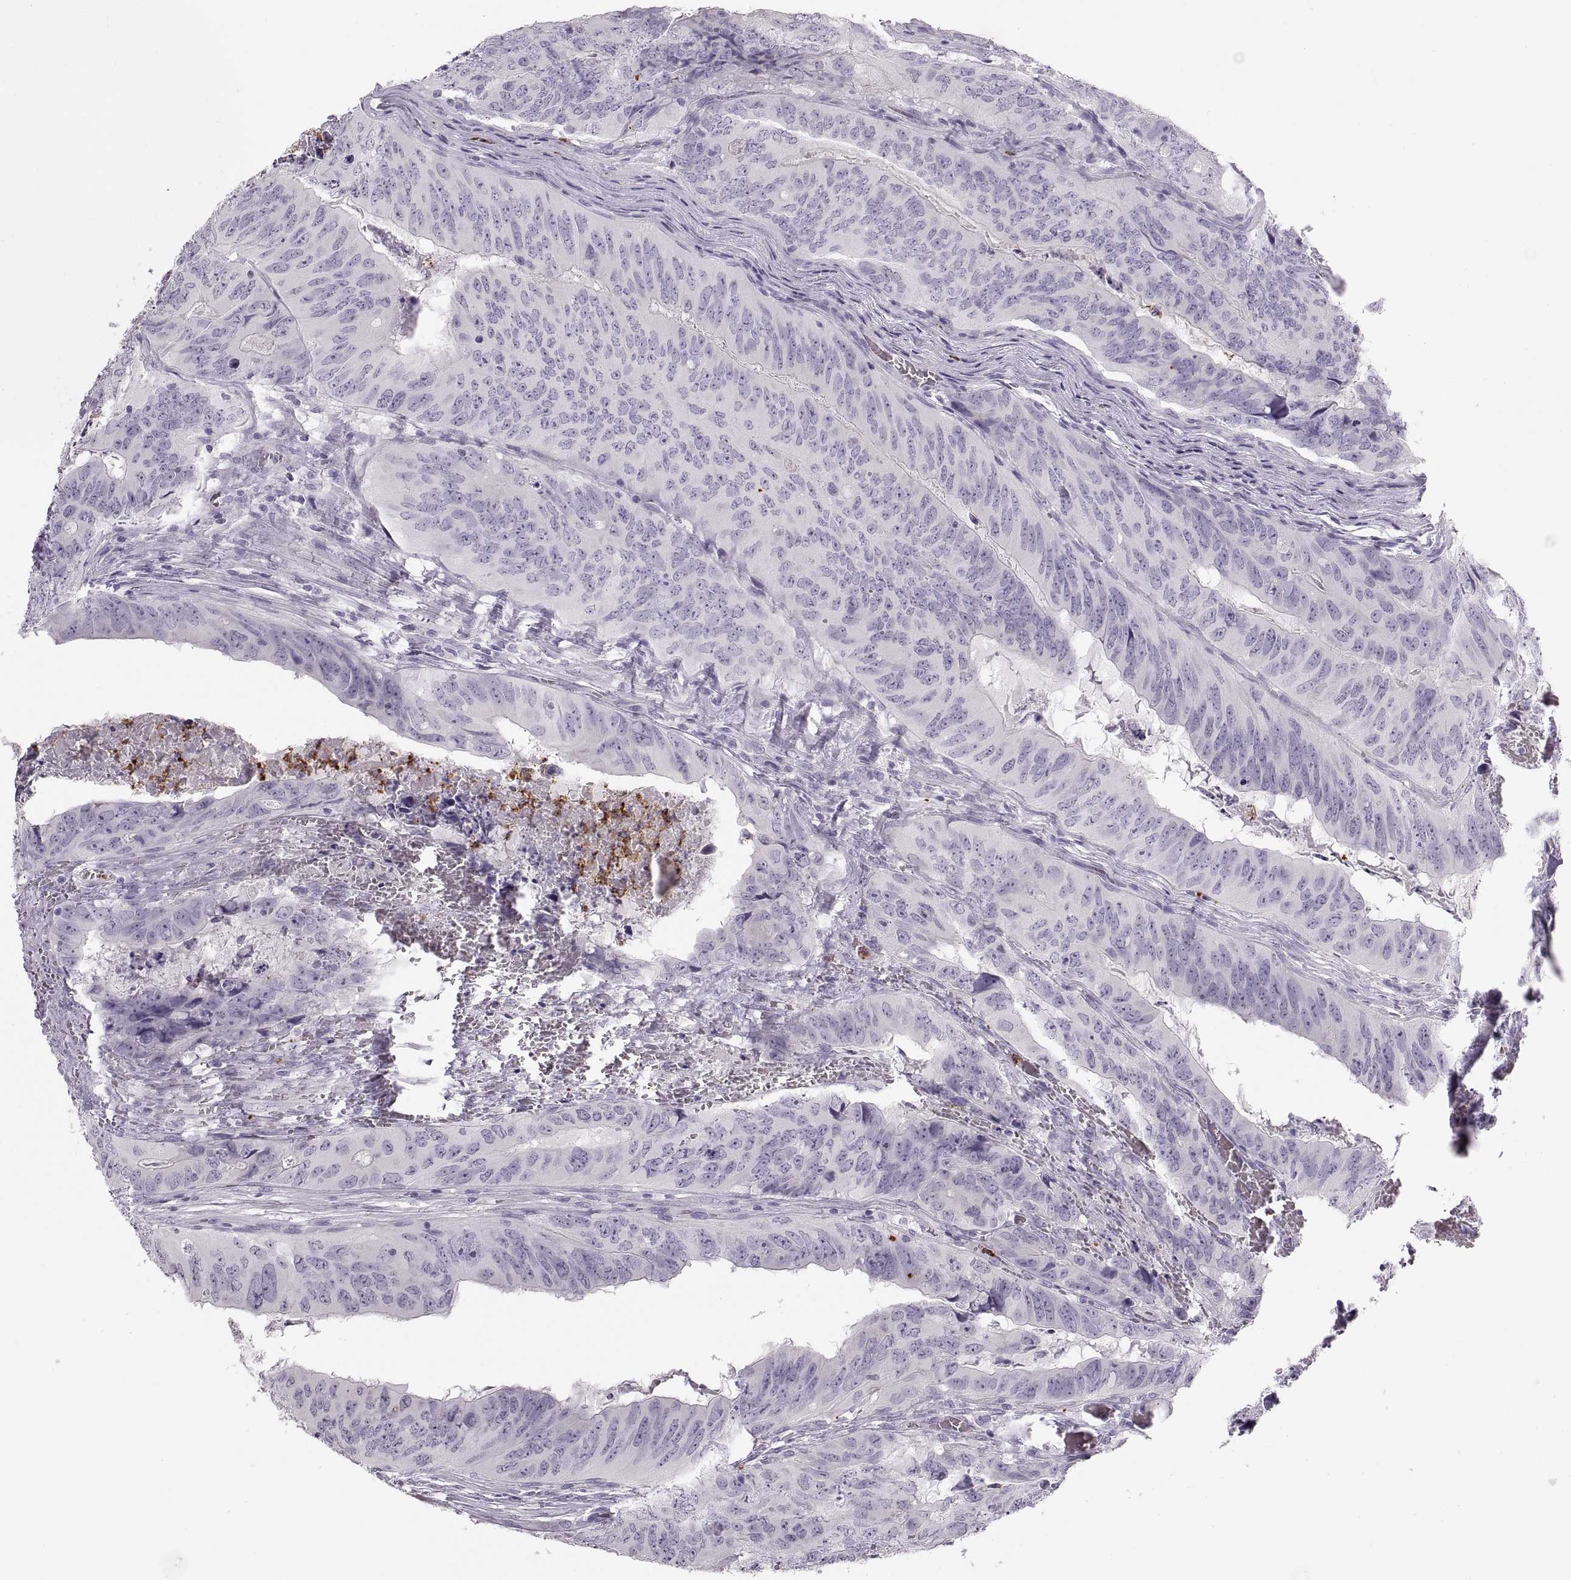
{"staining": {"intensity": "negative", "quantity": "none", "location": "none"}, "tissue": "colorectal cancer", "cell_type": "Tumor cells", "image_type": "cancer", "snomed": [{"axis": "morphology", "description": "Adenocarcinoma, NOS"}, {"axis": "topography", "description": "Colon"}], "caption": "This is a photomicrograph of immunohistochemistry (IHC) staining of adenocarcinoma (colorectal), which shows no positivity in tumor cells. (DAB immunohistochemistry, high magnification).", "gene": "MILR1", "patient": {"sex": "male", "age": 79}}